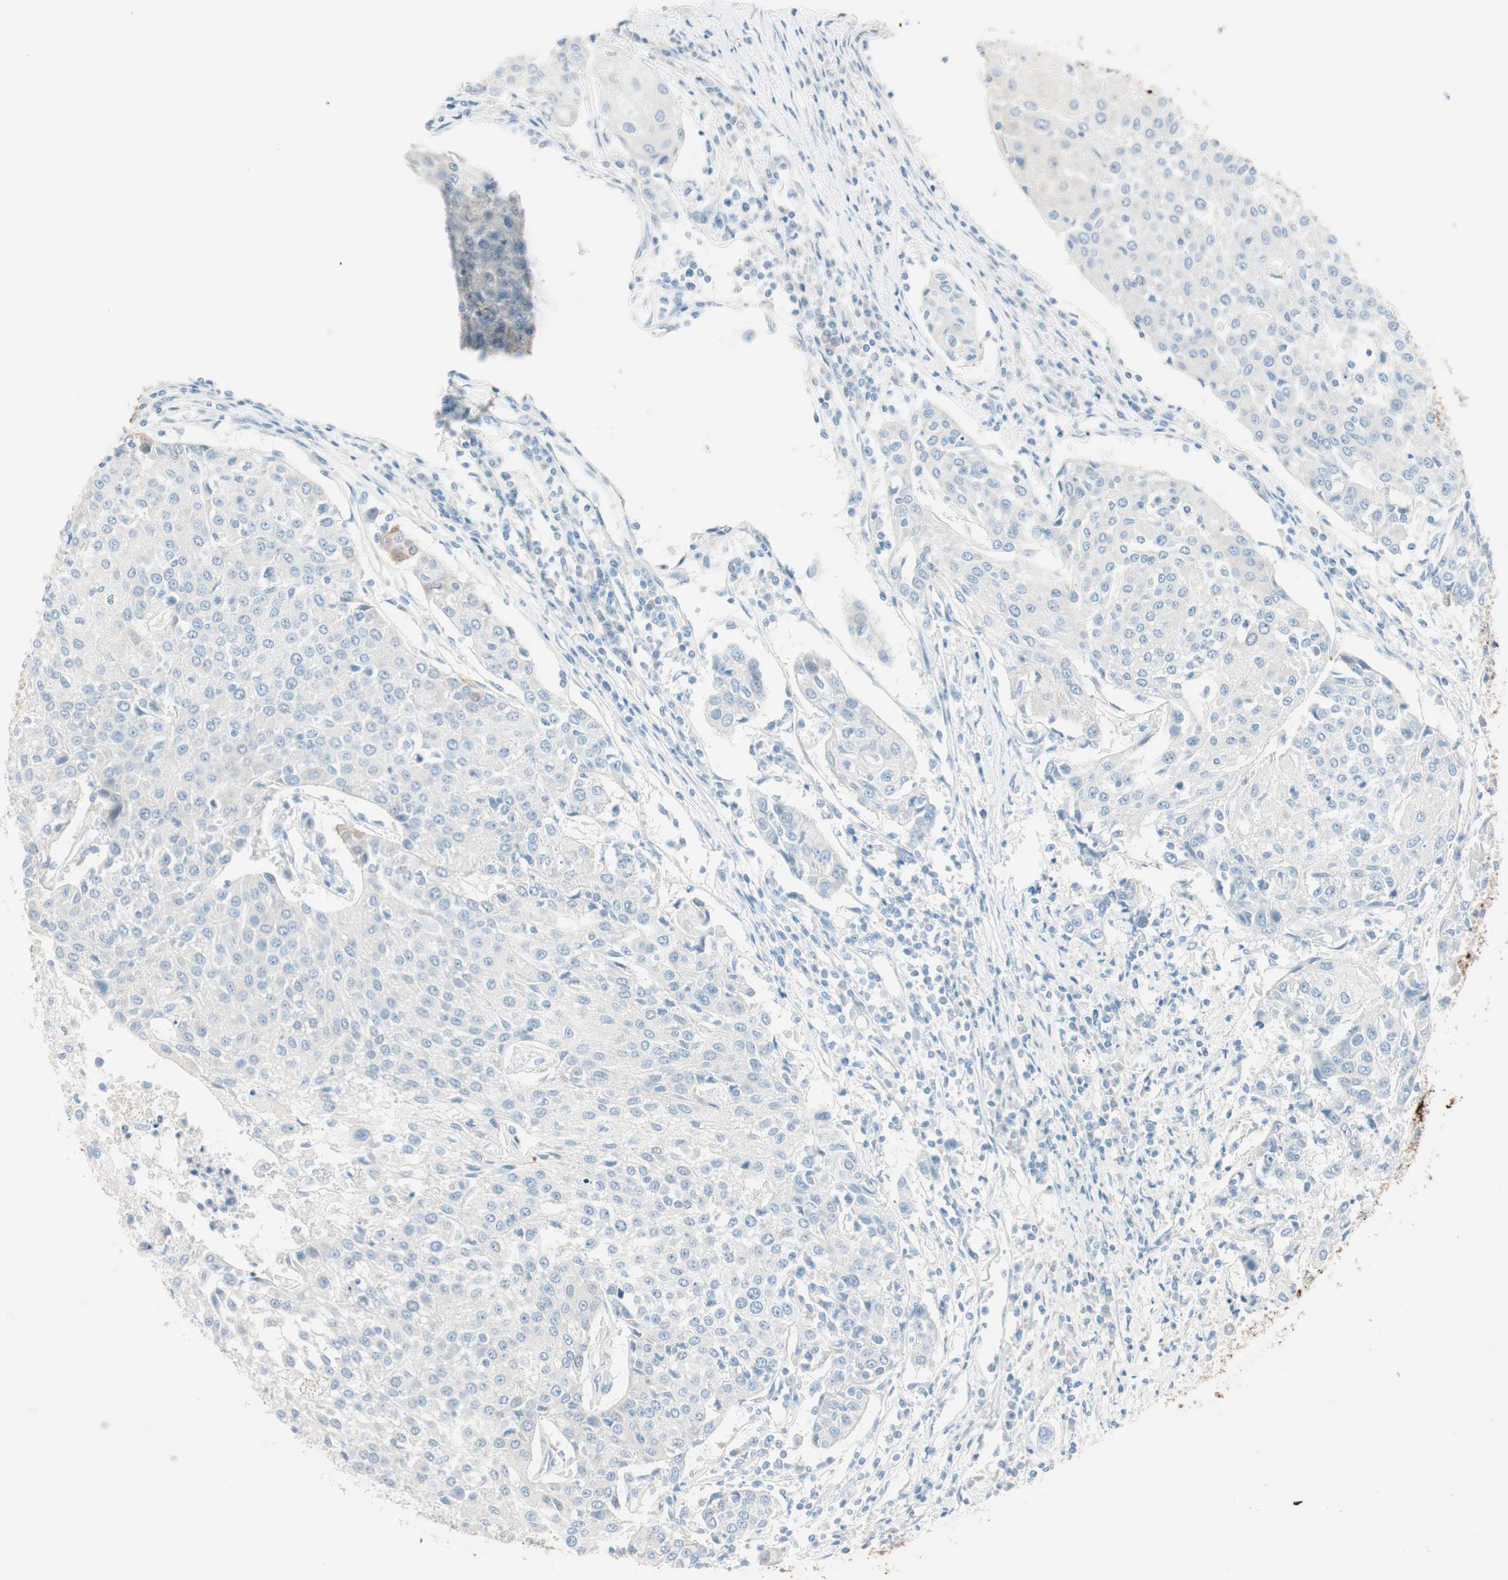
{"staining": {"intensity": "negative", "quantity": "none", "location": "none"}, "tissue": "urothelial cancer", "cell_type": "Tumor cells", "image_type": "cancer", "snomed": [{"axis": "morphology", "description": "Urothelial carcinoma, High grade"}, {"axis": "topography", "description": "Urinary bladder"}], "caption": "Tumor cells are negative for protein expression in human high-grade urothelial carcinoma.", "gene": "HPGD", "patient": {"sex": "female", "age": 85}}